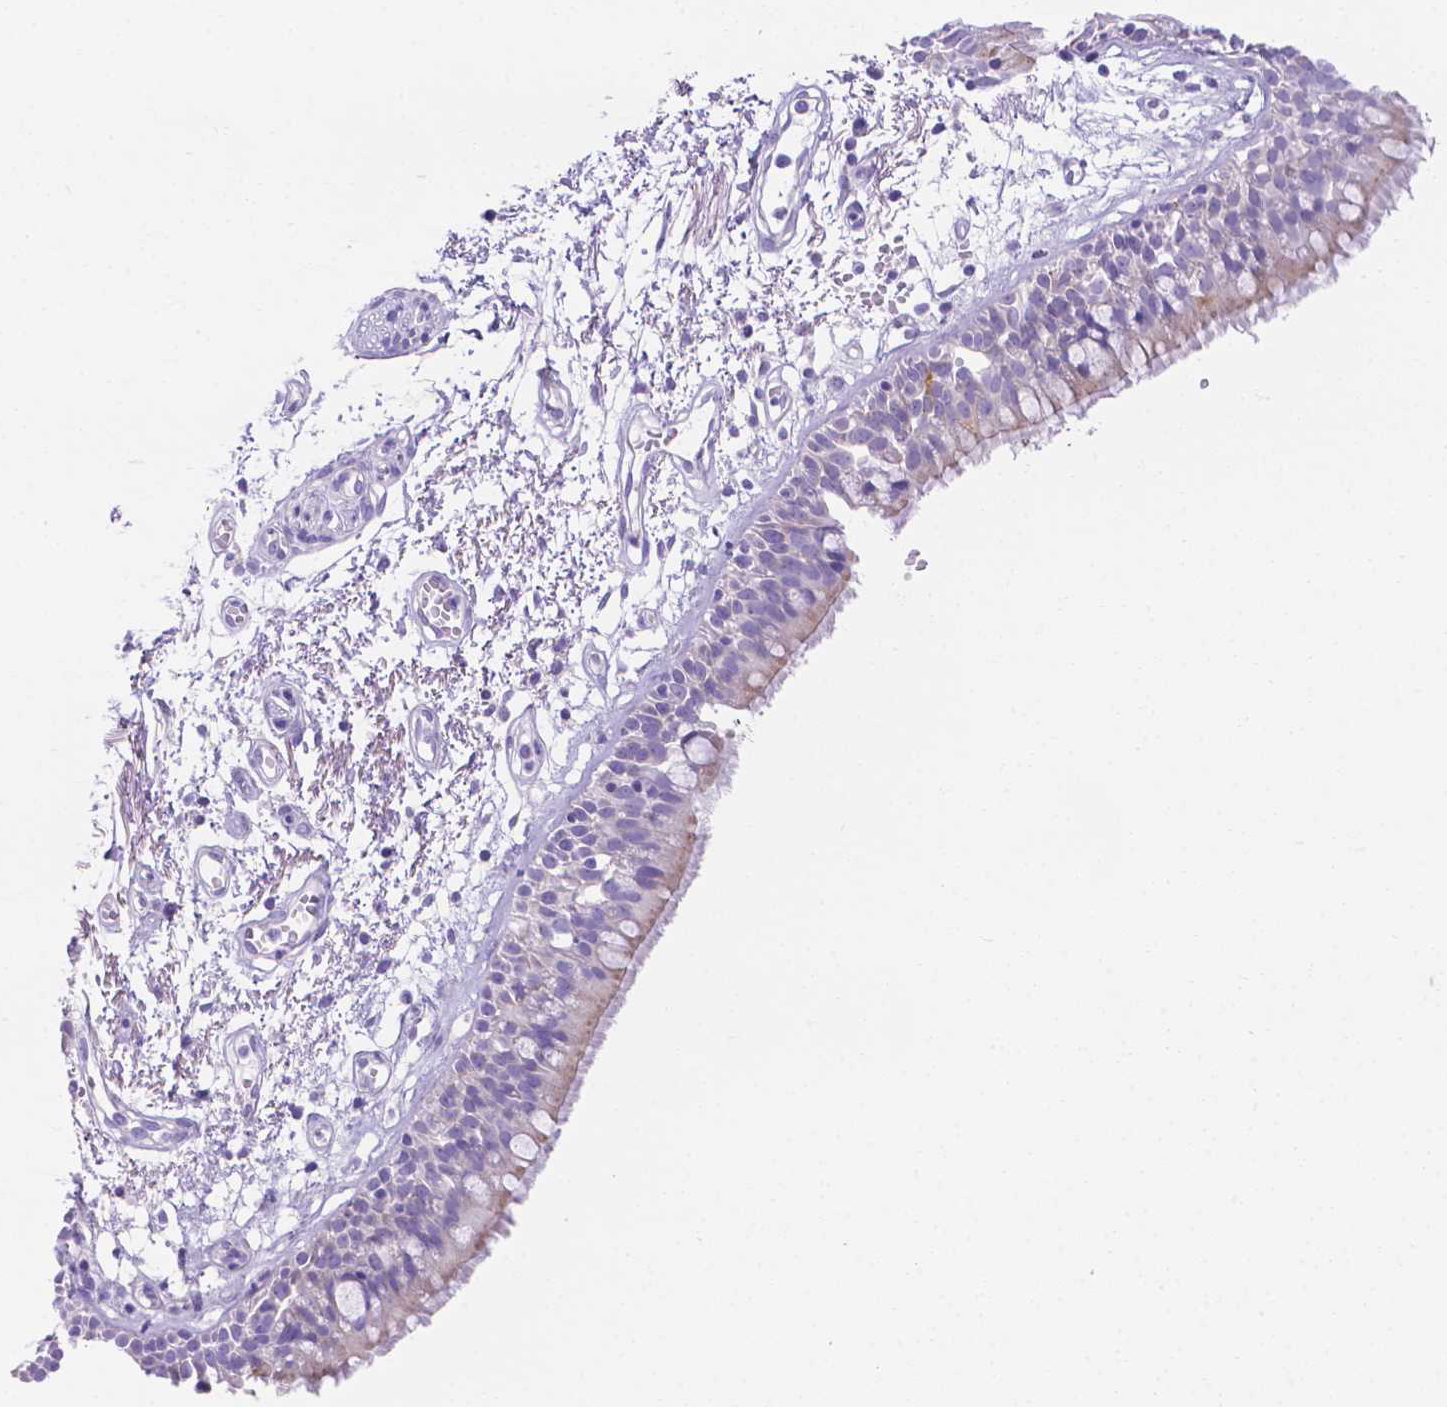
{"staining": {"intensity": "negative", "quantity": "none", "location": "none"}, "tissue": "bronchus", "cell_type": "Respiratory epithelial cells", "image_type": "normal", "snomed": [{"axis": "morphology", "description": "Normal tissue, NOS"}, {"axis": "morphology", "description": "Squamous cell carcinoma, NOS"}, {"axis": "topography", "description": "Cartilage tissue"}, {"axis": "topography", "description": "Bronchus"}, {"axis": "topography", "description": "Lung"}], "caption": "High magnification brightfield microscopy of benign bronchus stained with DAB (3,3'-diaminobenzidine) (brown) and counterstained with hematoxylin (blue): respiratory epithelial cells show no significant positivity. Brightfield microscopy of immunohistochemistry (IHC) stained with DAB (3,3'-diaminobenzidine) (brown) and hematoxylin (blue), captured at high magnification.", "gene": "MLN", "patient": {"sex": "male", "age": 66}}